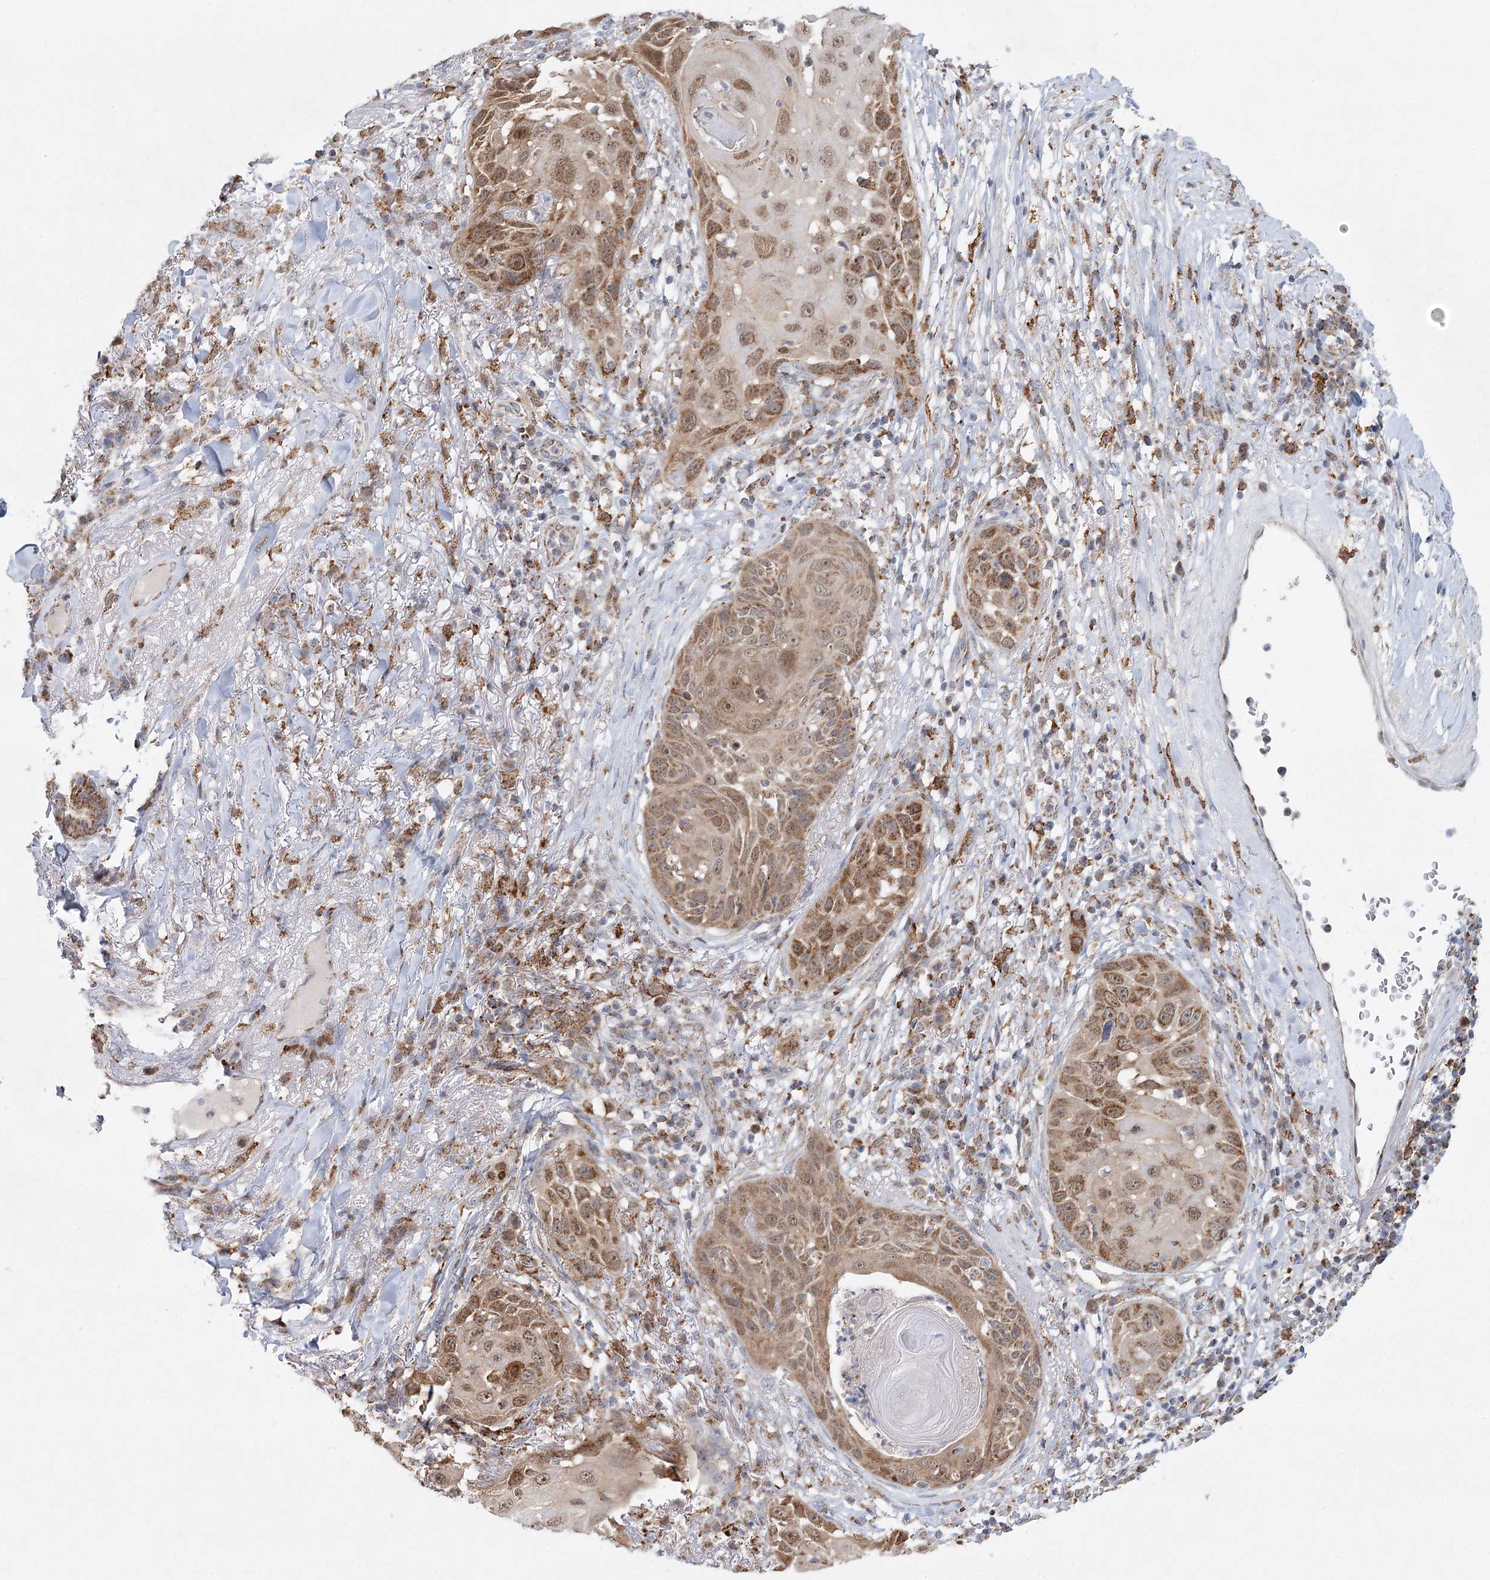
{"staining": {"intensity": "strong", "quantity": "25%-75%", "location": "cytoplasmic/membranous"}, "tissue": "skin cancer", "cell_type": "Tumor cells", "image_type": "cancer", "snomed": [{"axis": "morphology", "description": "Squamous cell carcinoma, NOS"}, {"axis": "topography", "description": "Skin"}], "caption": "An immunohistochemistry (IHC) image of neoplastic tissue is shown. Protein staining in brown shows strong cytoplasmic/membranous positivity in skin cancer (squamous cell carcinoma) within tumor cells.", "gene": "TAS1R1", "patient": {"sex": "female", "age": 44}}